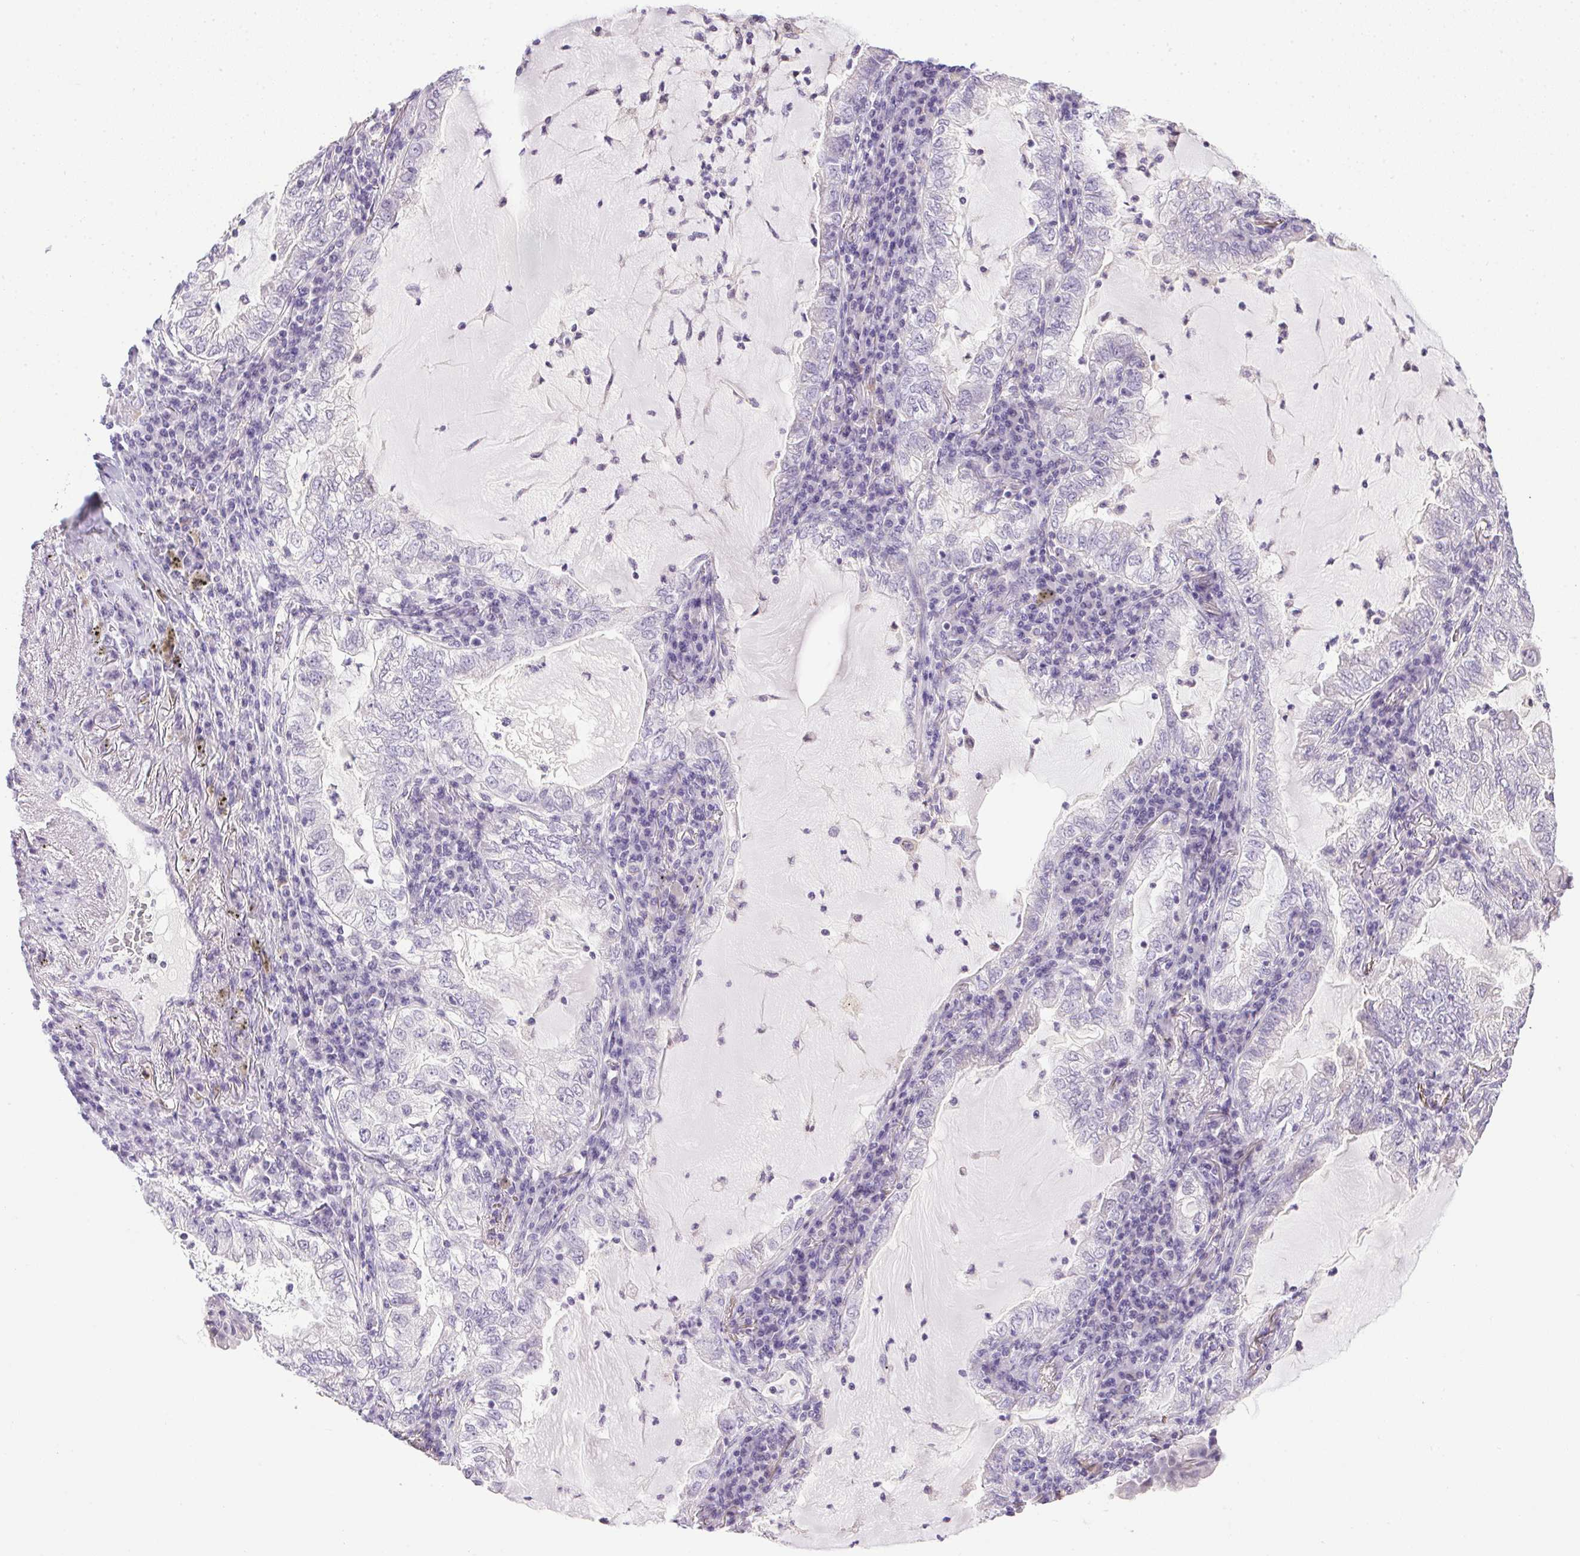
{"staining": {"intensity": "negative", "quantity": "none", "location": "none"}, "tissue": "lung cancer", "cell_type": "Tumor cells", "image_type": "cancer", "snomed": [{"axis": "morphology", "description": "Adenocarcinoma, NOS"}, {"axis": "topography", "description": "Lung"}], "caption": "Immunohistochemical staining of adenocarcinoma (lung) exhibits no significant expression in tumor cells. The staining was performed using DAB to visualize the protein expression in brown, while the nuclei were stained in blue with hematoxylin (Magnification: 20x).", "gene": "PRL", "patient": {"sex": "female", "age": 73}}